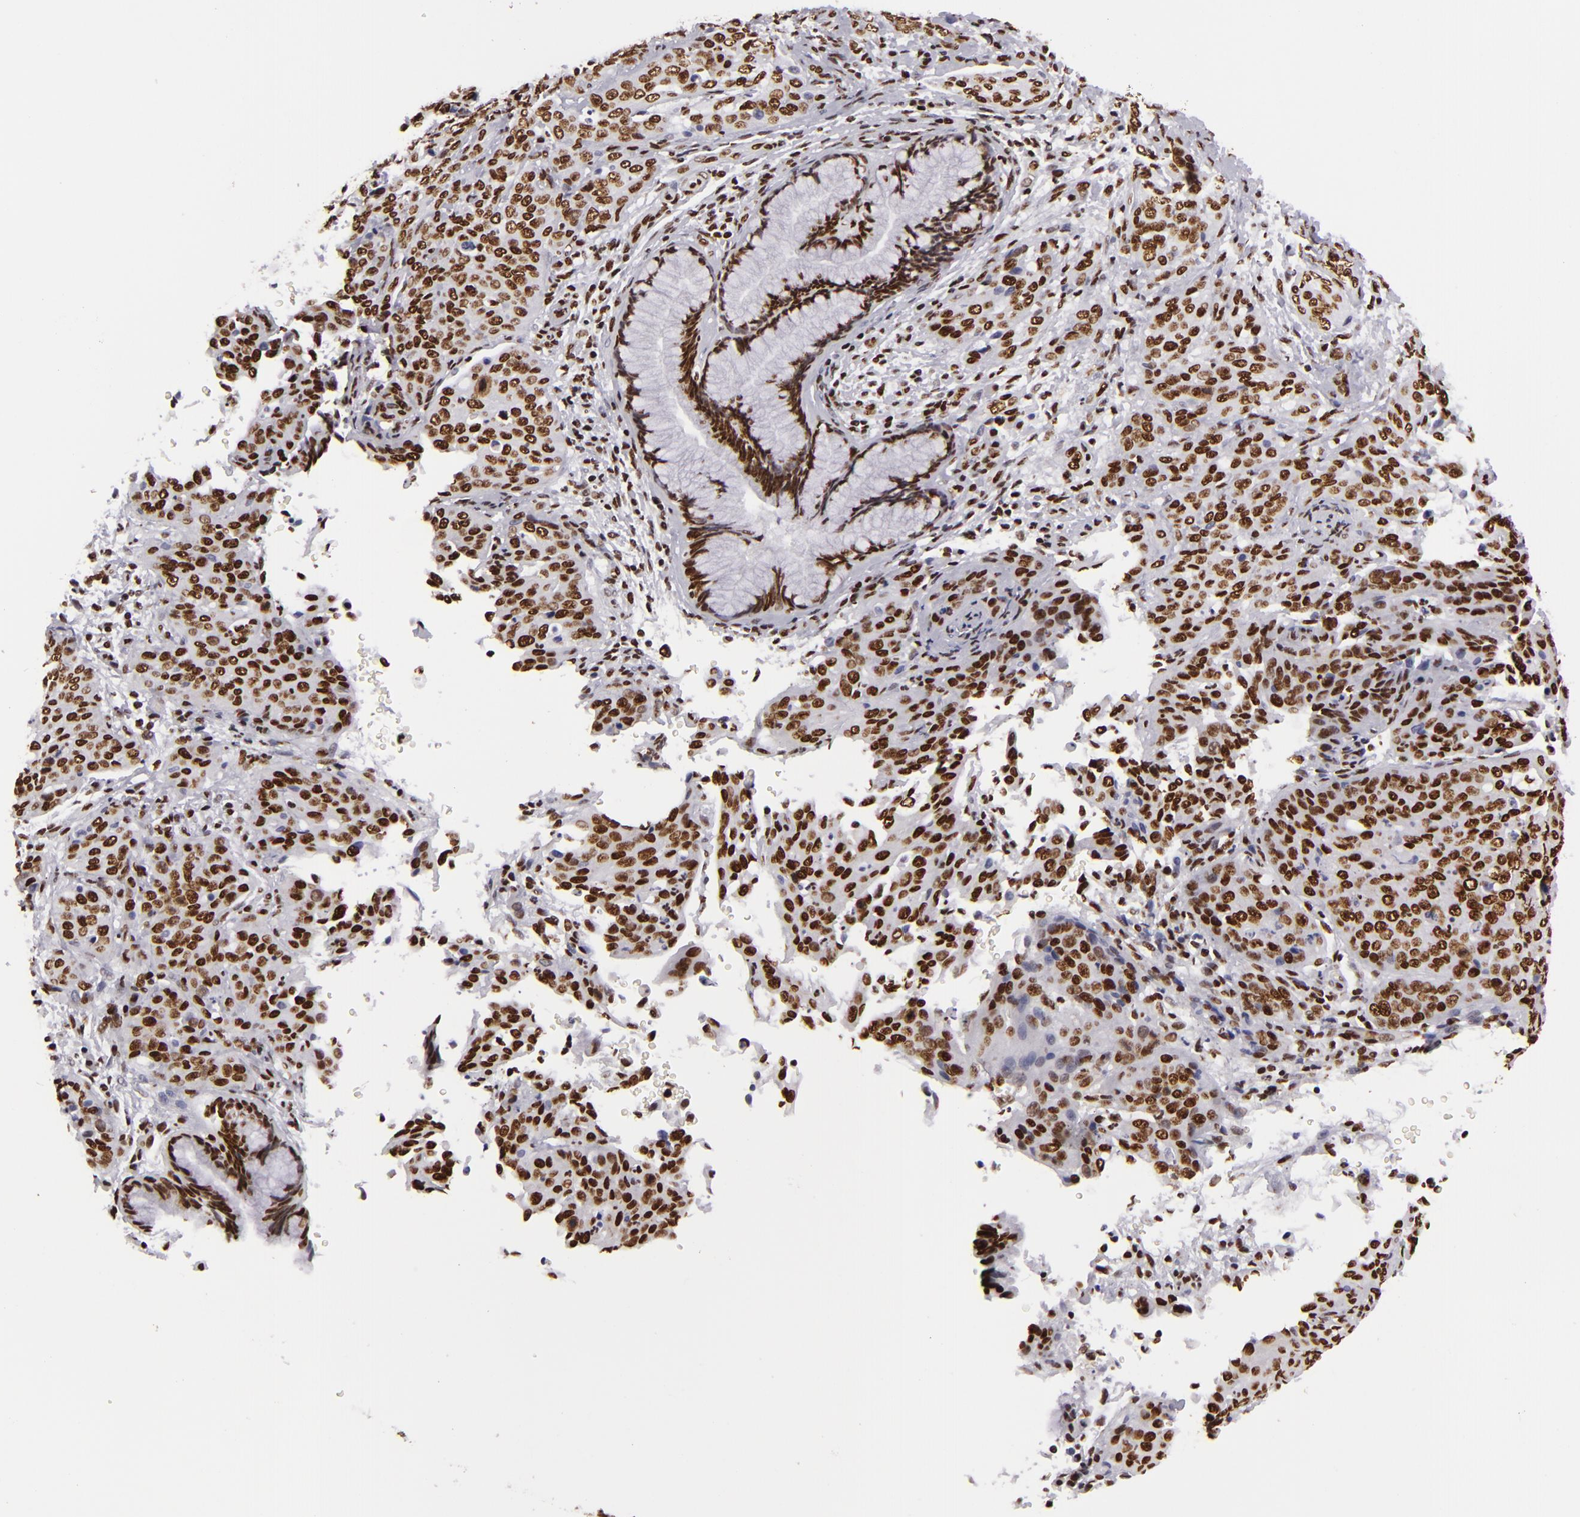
{"staining": {"intensity": "strong", "quantity": ">75%", "location": "nuclear"}, "tissue": "cervical cancer", "cell_type": "Tumor cells", "image_type": "cancer", "snomed": [{"axis": "morphology", "description": "Squamous cell carcinoma, NOS"}, {"axis": "topography", "description": "Cervix"}], "caption": "Protein expression analysis of cervical cancer (squamous cell carcinoma) displays strong nuclear expression in about >75% of tumor cells.", "gene": "SAFB", "patient": {"sex": "female", "age": 41}}